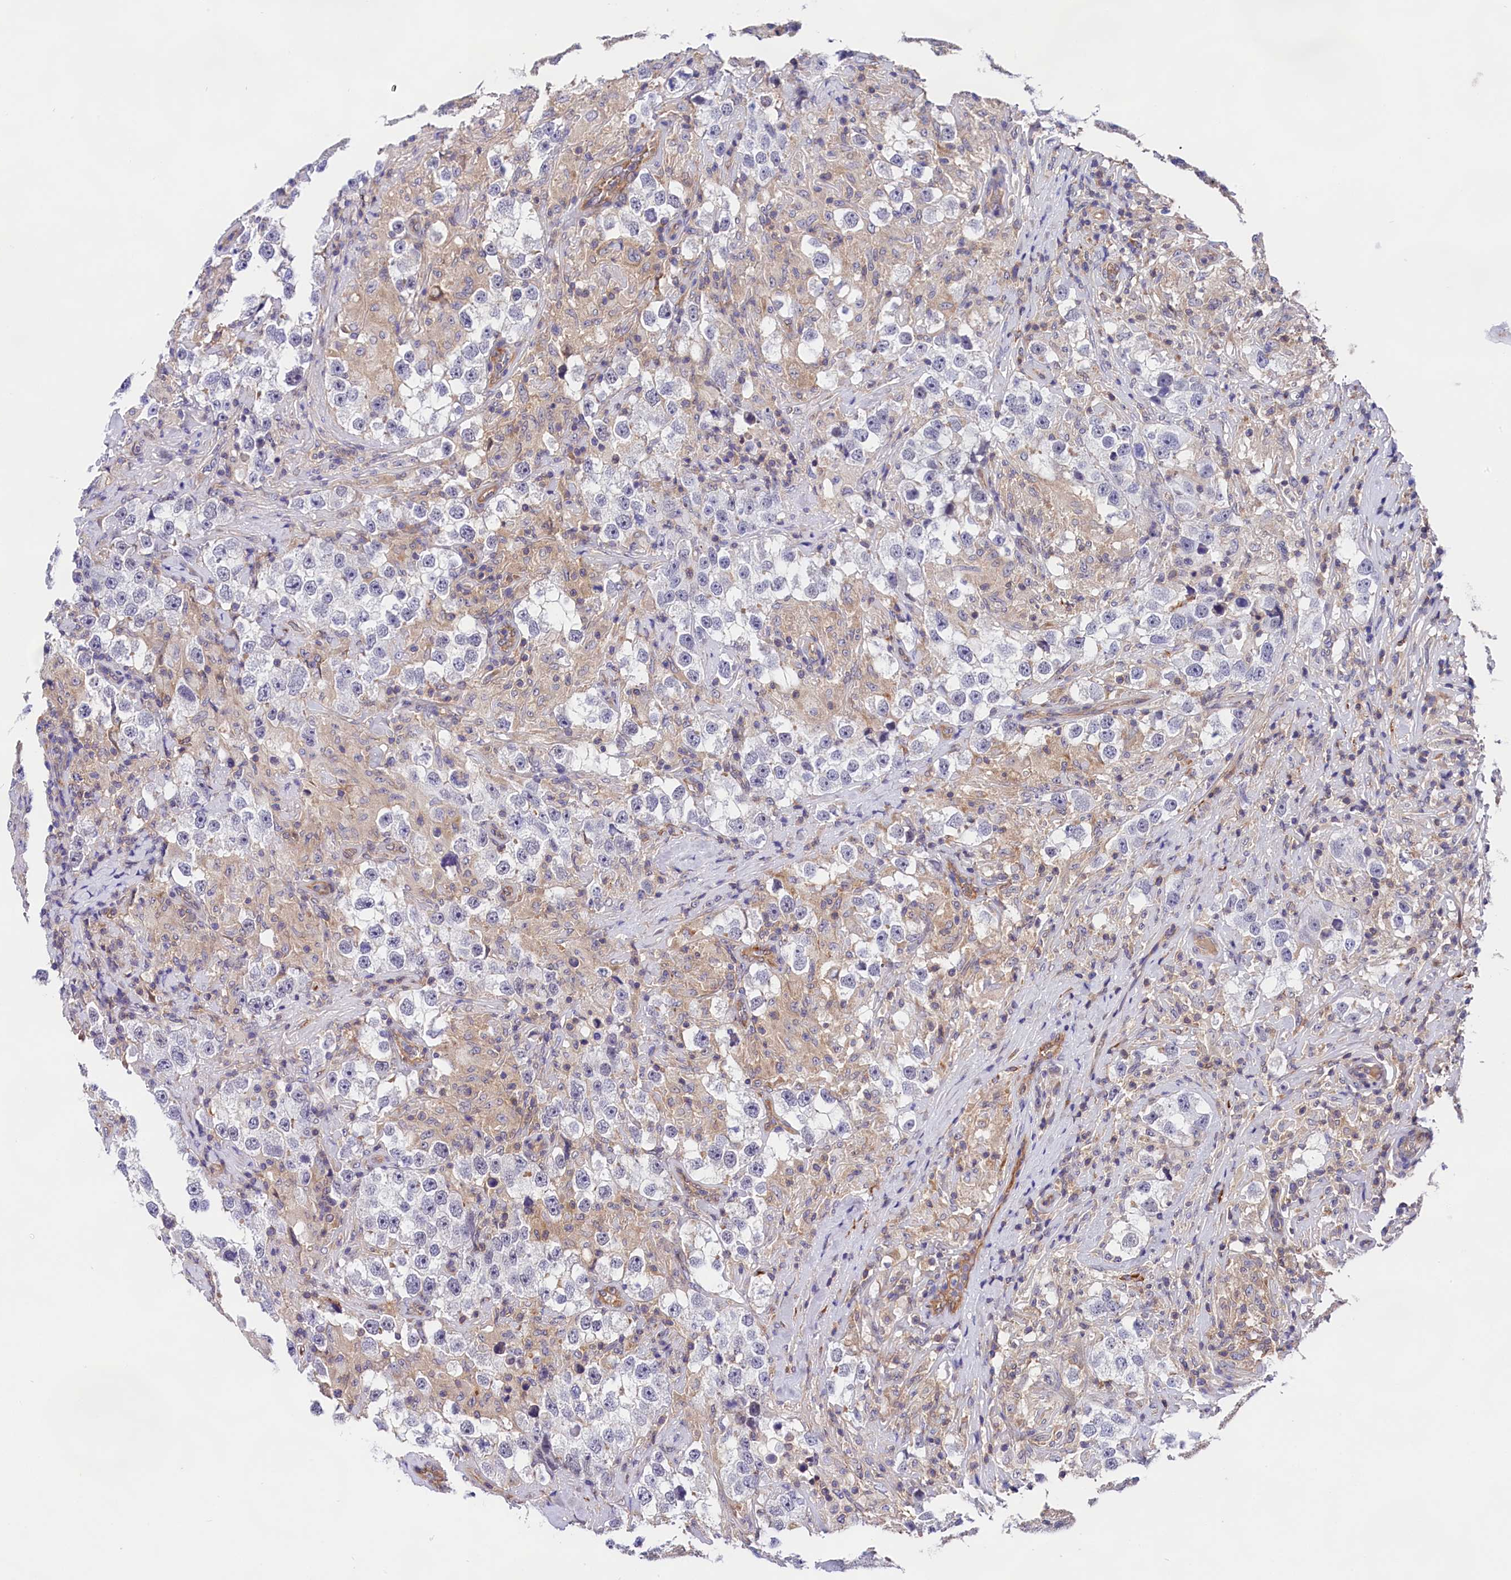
{"staining": {"intensity": "negative", "quantity": "none", "location": "none"}, "tissue": "testis cancer", "cell_type": "Tumor cells", "image_type": "cancer", "snomed": [{"axis": "morphology", "description": "Seminoma, NOS"}, {"axis": "topography", "description": "Testis"}], "caption": "A photomicrograph of human testis cancer is negative for staining in tumor cells. (DAB immunohistochemistry, high magnification).", "gene": "OAS3", "patient": {"sex": "male", "age": 46}}